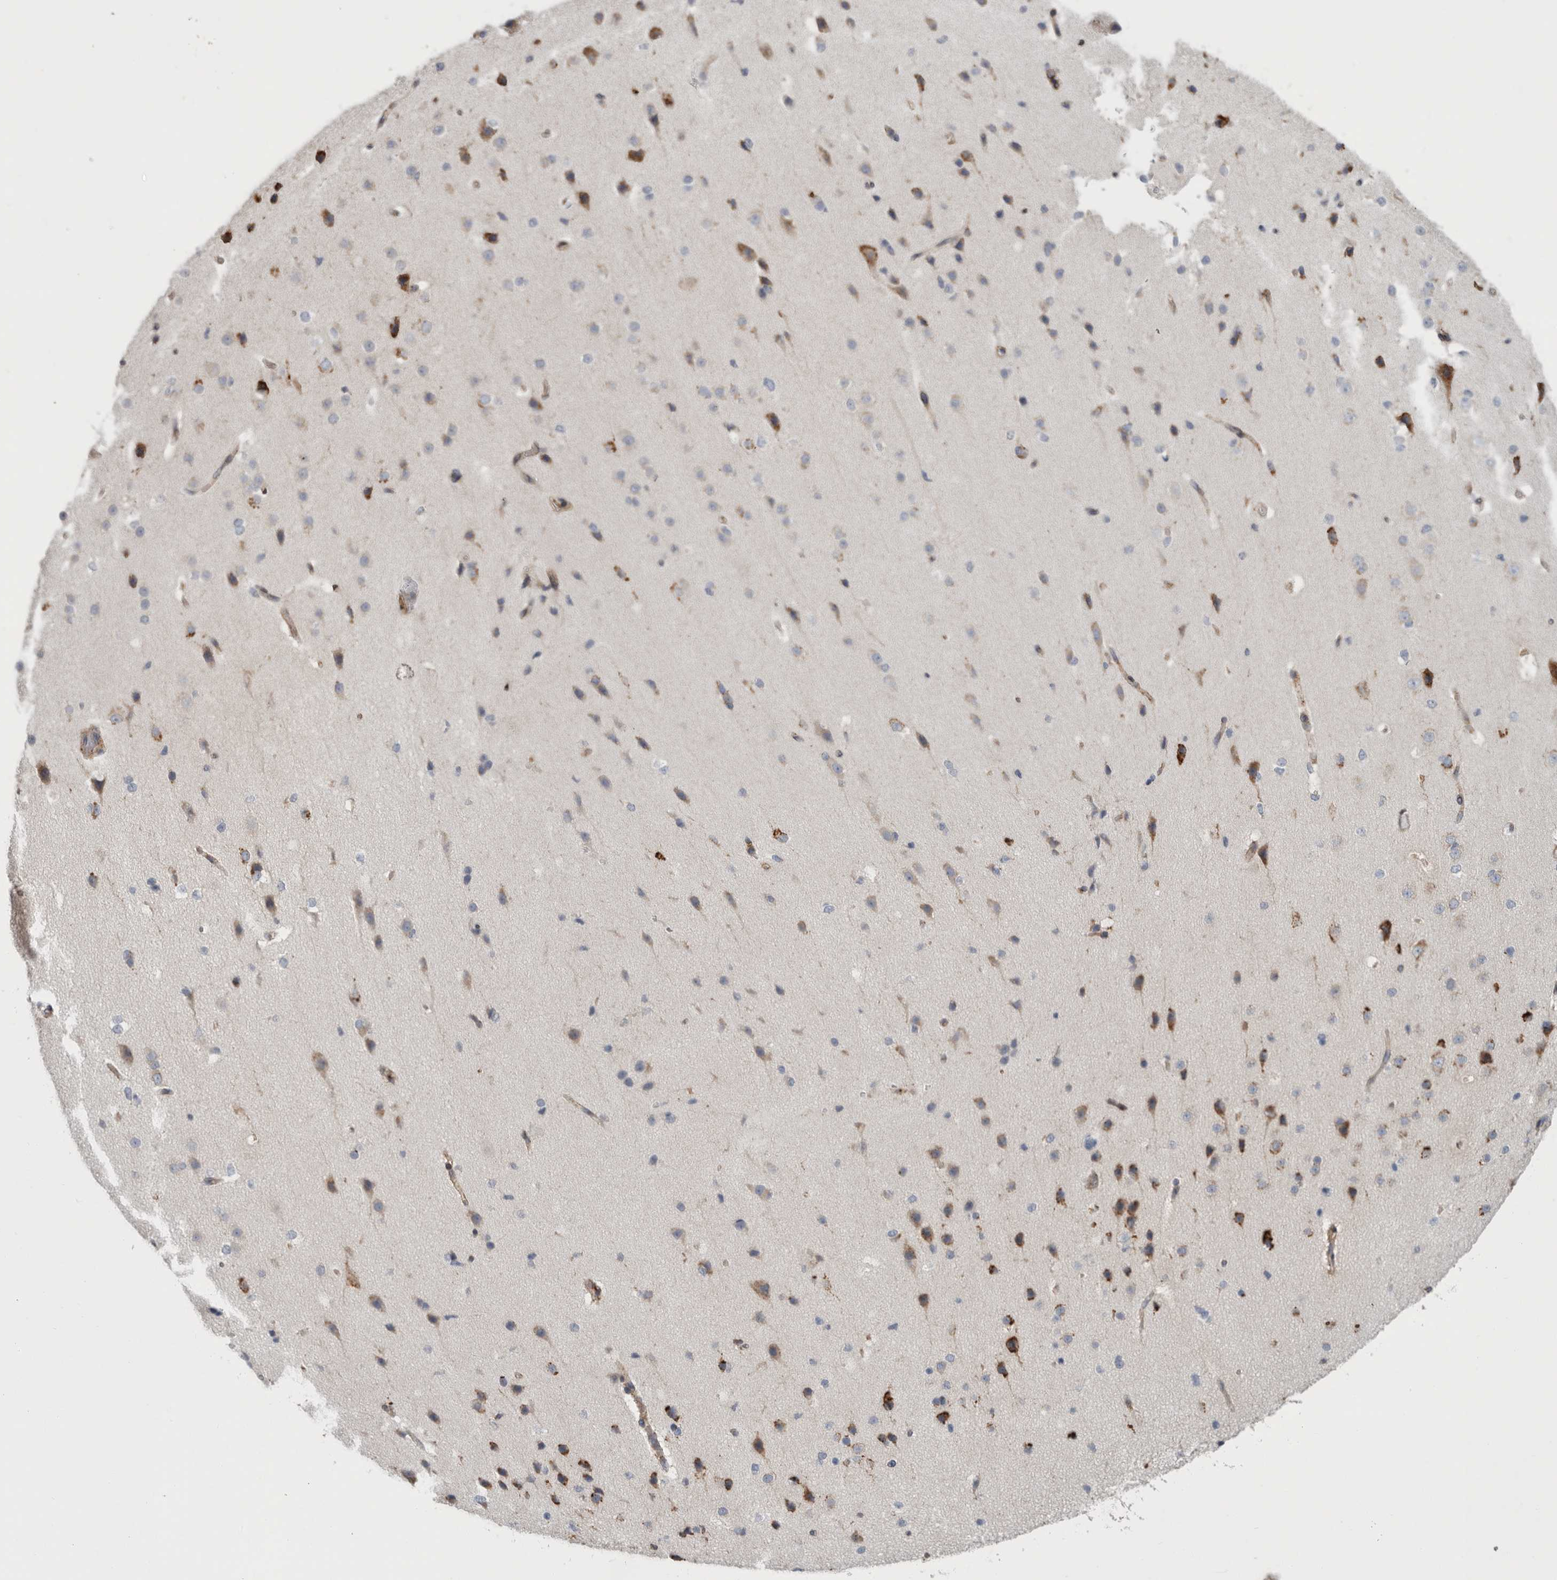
{"staining": {"intensity": "moderate", "quantity": ">75%", "location": "cytoplasmic/membranous"}, "tissue": "cerebral cortex", "cell_type": "Endothelial cells", "image_type": "normal", "snomed": [{"axis": "morphology", "description": "Normal tissue, NOS"}, {"axis": "morphology", "description": "Developmental malformation"}, {"axis": "topography", "description": "Cerebral cortex"}], "caption": "Cerebral cortex was stained to show a protein in brown. There is medium levels of moderate cytoplasmic/membranous staining in about >75% of endothelial cells. (IHC, brightfield microscopy, high magnification).", "gene": "GANAB", "patient": {"sex": "female", "age": 30}}